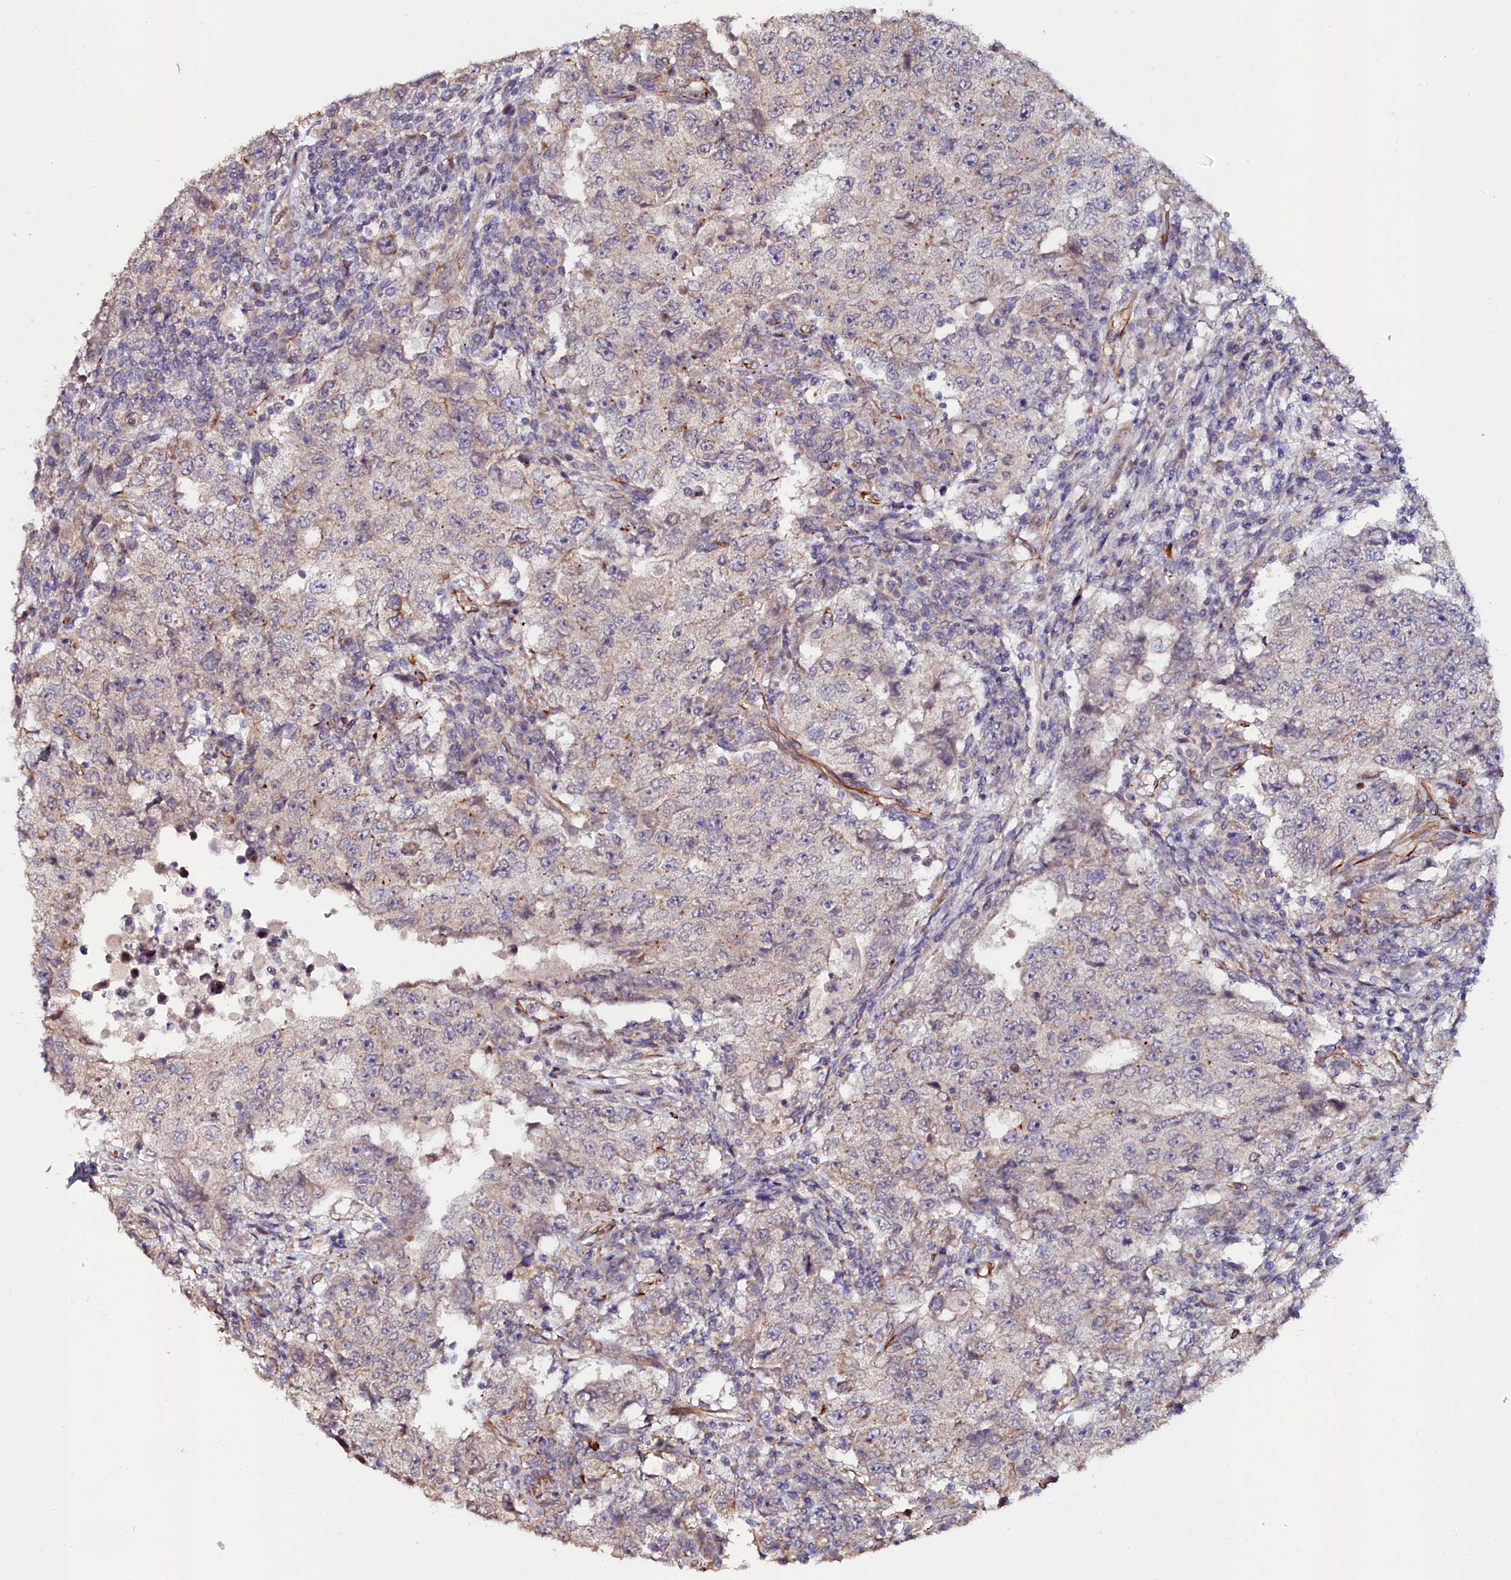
{"staining": {"intensity": "negative", "quantity": "none", "location": "none"}, "tissue": "testis cancer", "cell_type": "Tumor cells", "image_type": "cancer", "snomed": [{"axis": "morphology", "description": "Carcinoma, Embryonal, NOS"}, {"axis": "topography", "description": "Testis"}], "caption": "Testis cancer was stained to show a protein in brown. There is no significant positivity in tumor cells.", "gene": "C4orf19", "patient": {"sex": "male", "age": 26}}